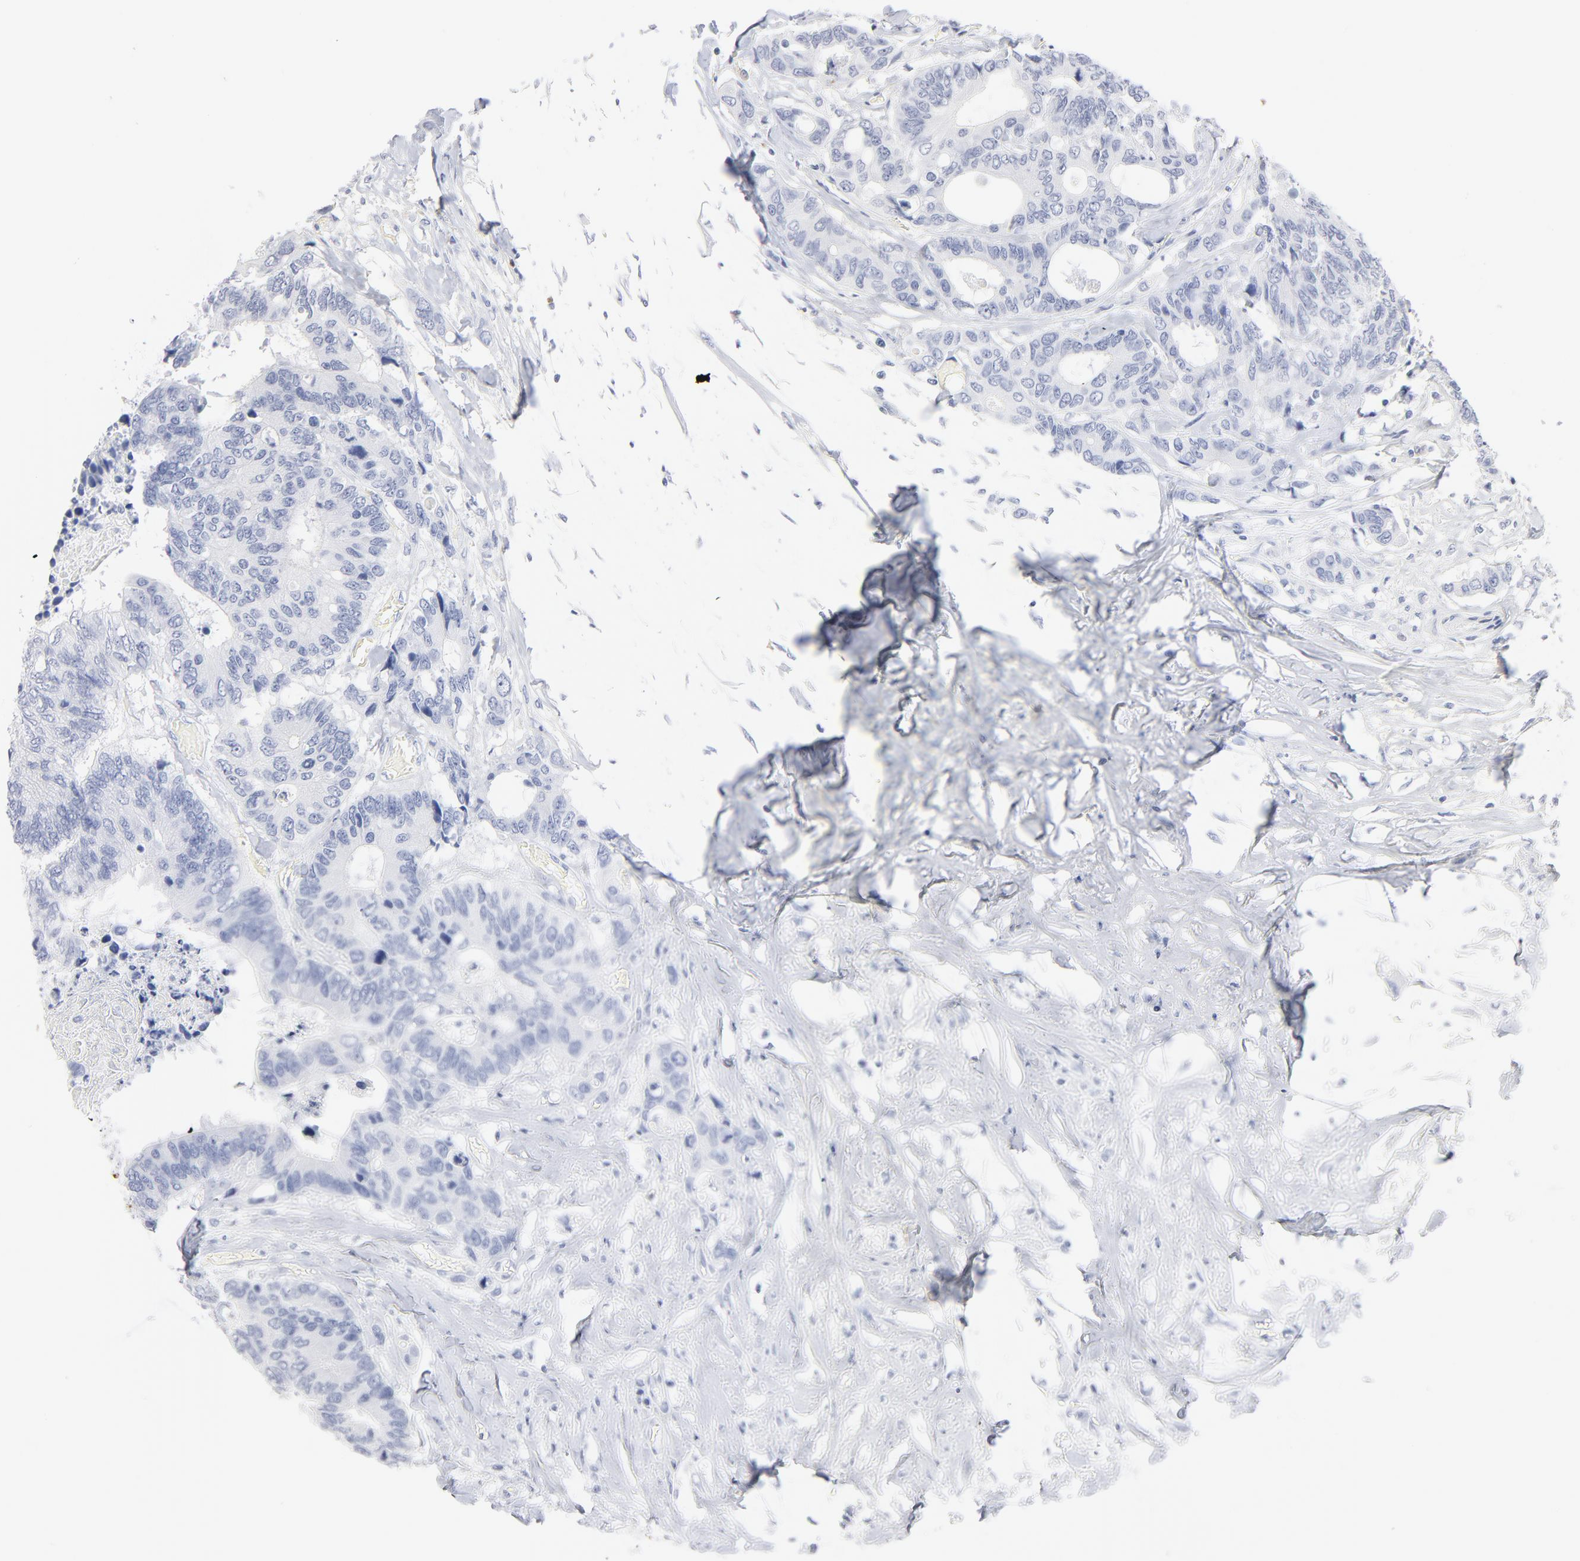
{"staining": {"intensity": "negative", "quantity": "none", "location": "none"}, "tissue": "colorectal cancer", "cell_type": "Tumor cells", "image_type": "cancer", "snomed": [{"axis": "morphology", "description": "Adenocarcinoma, NOS"}, {"axis": "topography", "description": "Rectum"}], "caption": "This is an IHC micrograph of colorectal cancer (adenocarcinoma). There is no staining in tumor cells.", "gene": "AGTR1", "patient": {"sex": "male", "age": 55}}